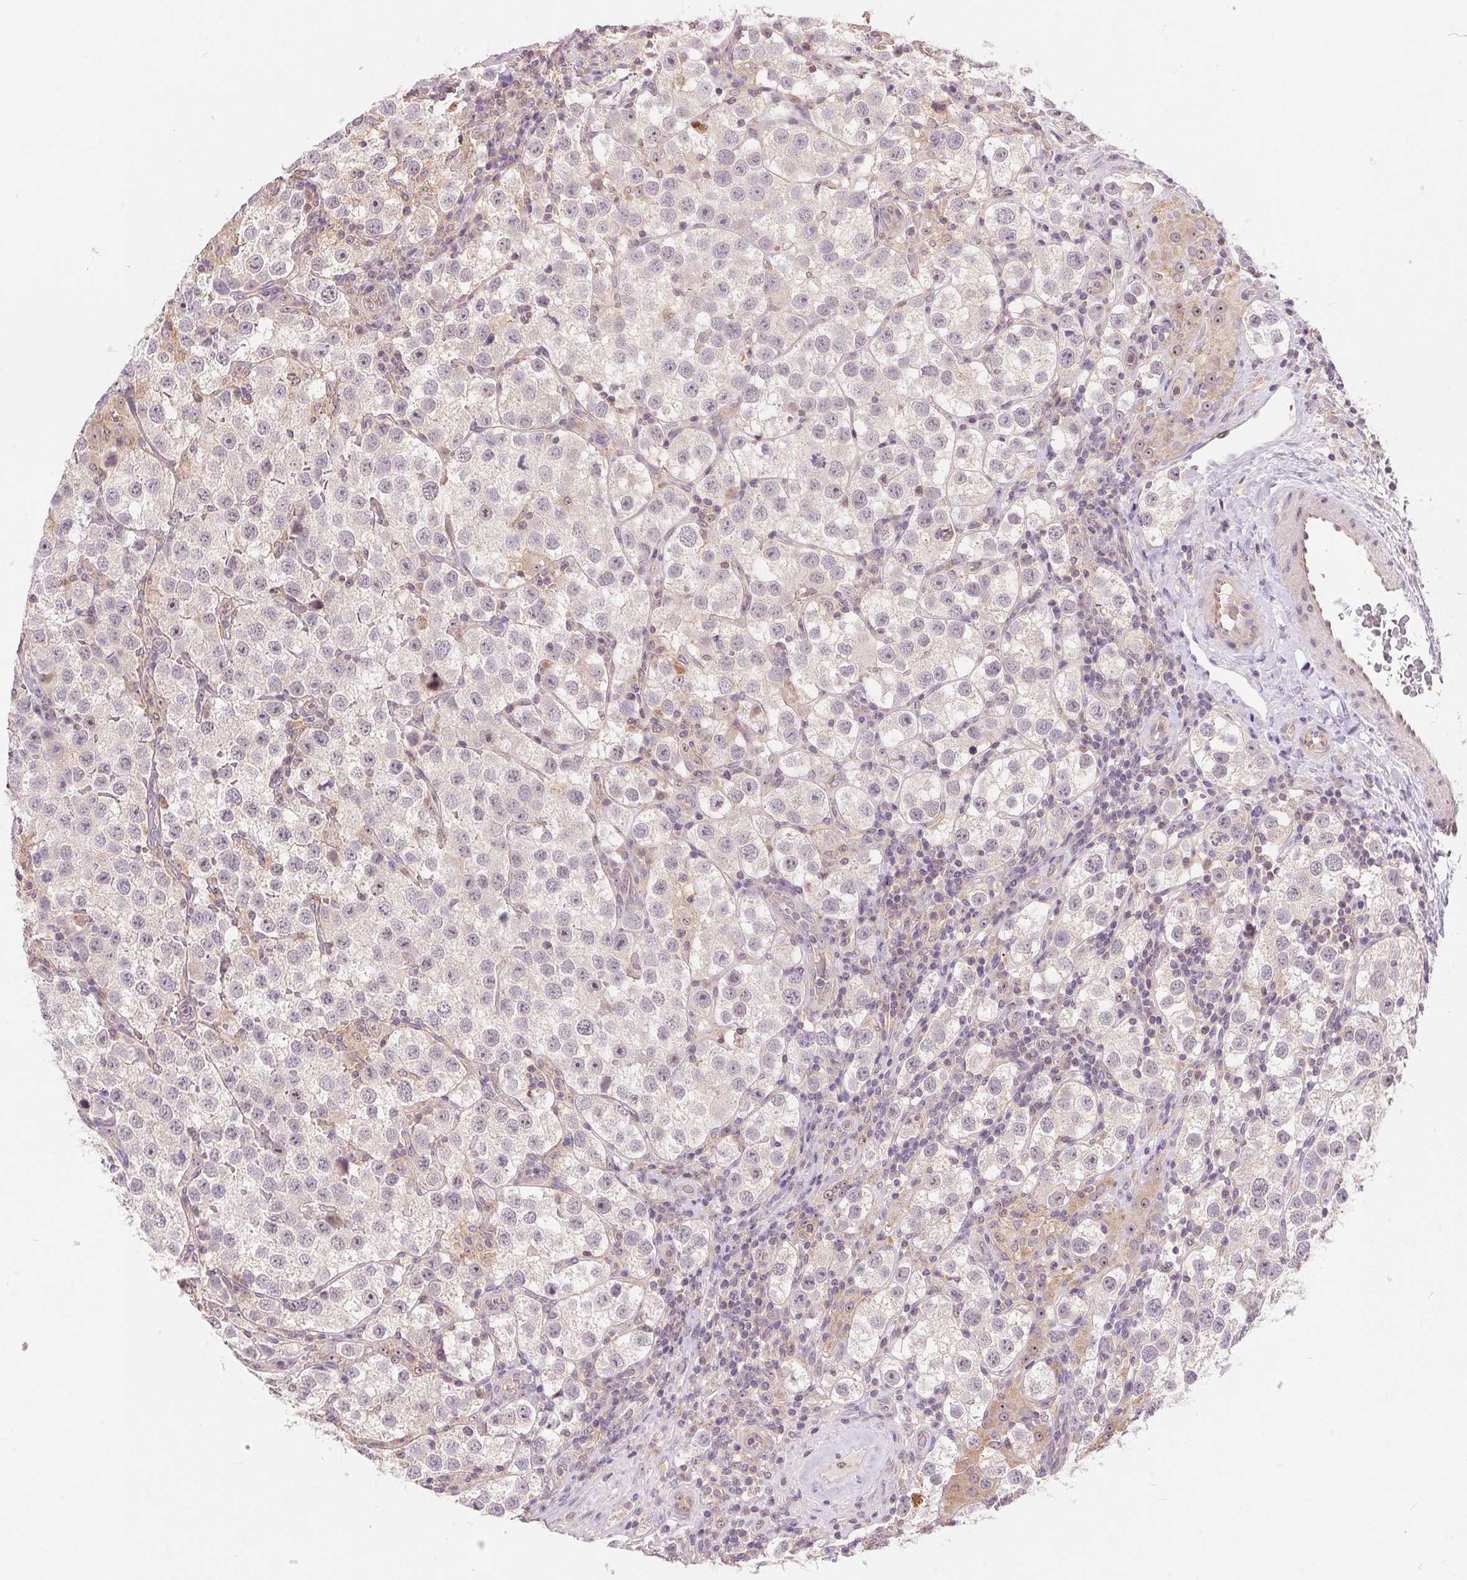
{"staining": {"intensity": "negative", "quantity": "none", "location": "none"}, "tissue": "testis cancer", "cell_type": "Tumor cells", "image_type": "cancer", "snomed": [{"axis": "morphology", "description": "Seminoma, NOS"}, {"axis": "topography", "description": "Testis"}], "caption": "Immunohistochemistry (IHC) image of neoplastic tissue: human testis seminoma stained with DAB displays no significant protein expression in tumor cells. (Immunohistochemistry (IHC), brightfield microscopy, high magnification).", "gene": "RANBP3L", "patient": {"sex": "male", "age": 37}}